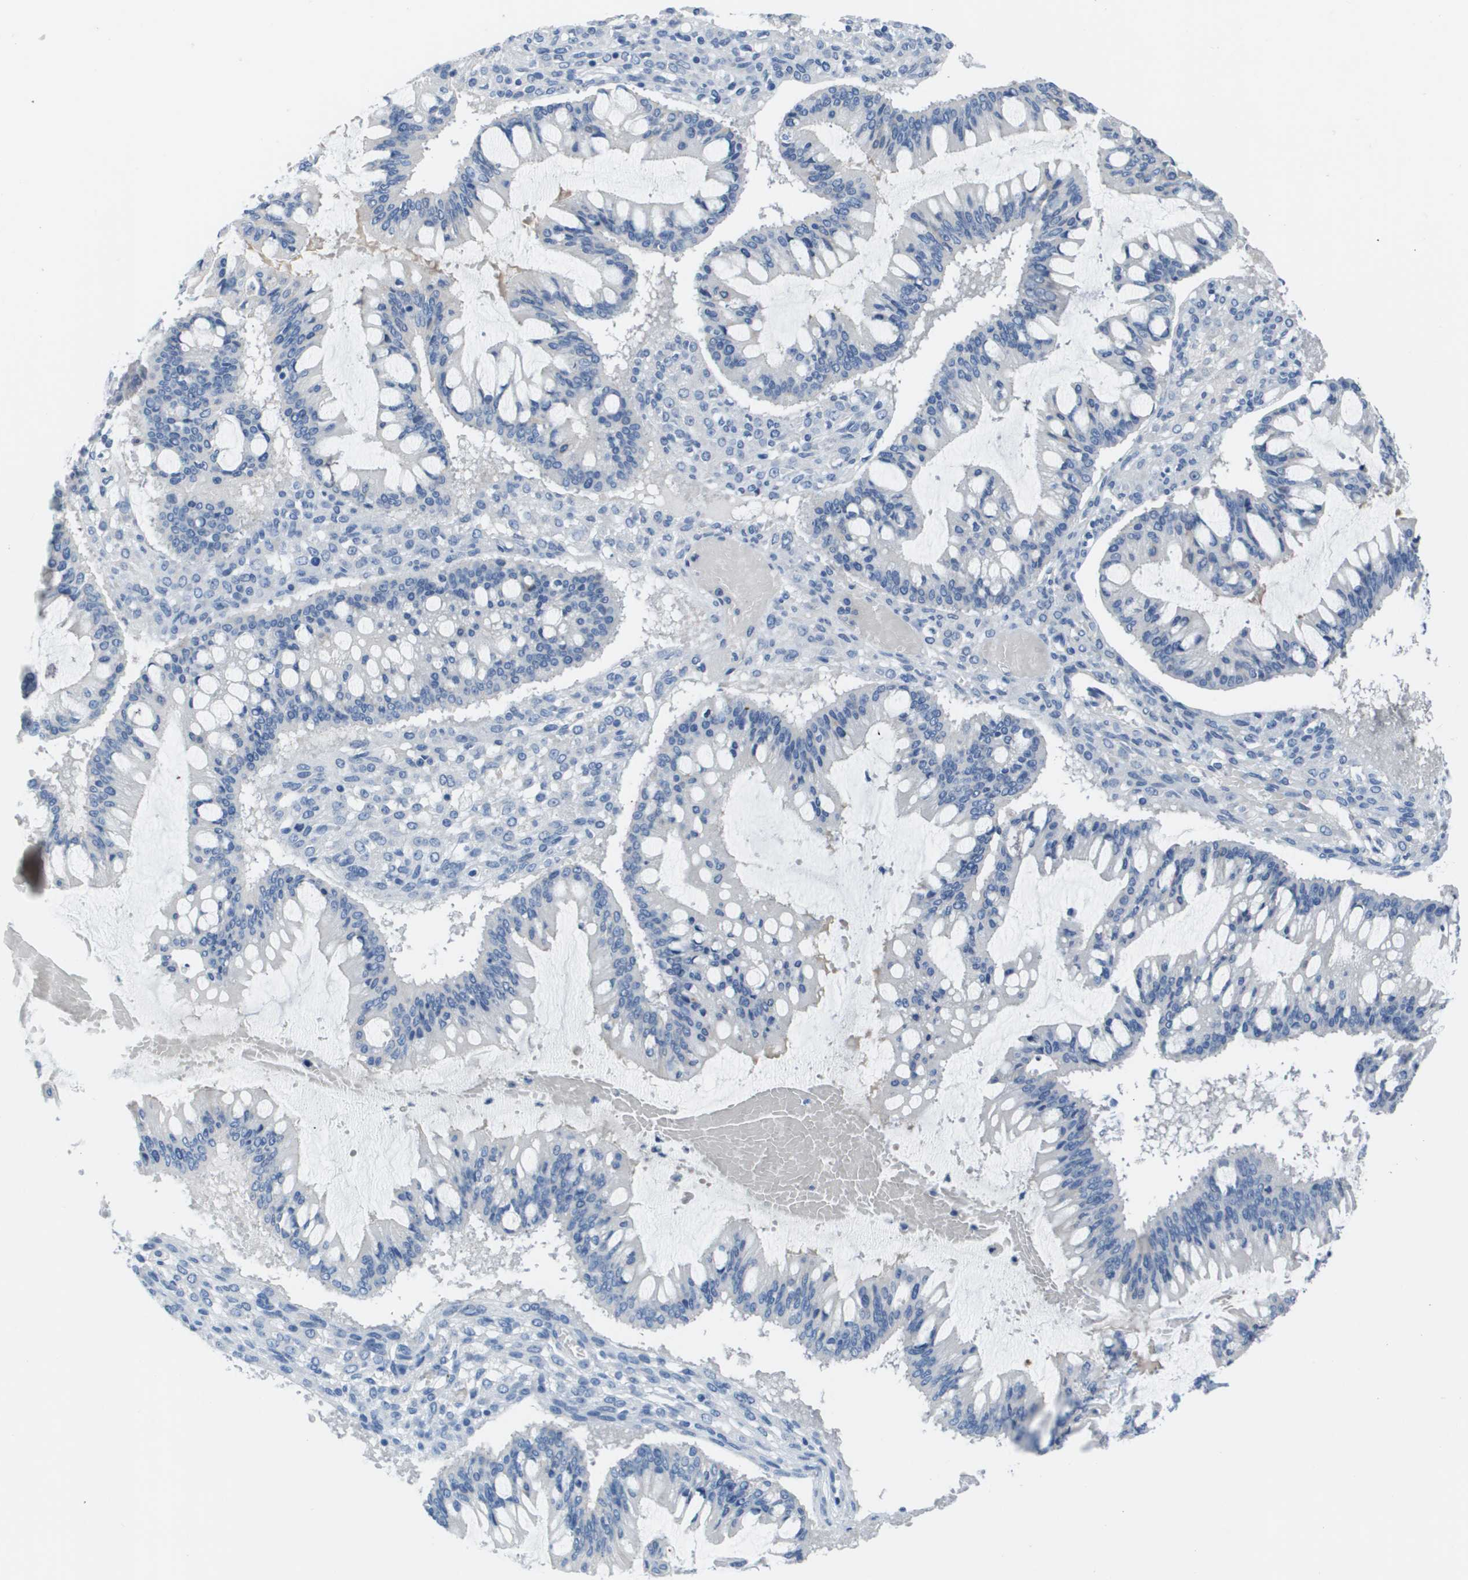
{"staining": {"intensity": "negative", "quantity": "none", "location": "none"}, "tissue": "ovarian cancer", "cell_type": "Tumor cells", "image_type": "cancer", "snomed": [{"axis": "morphology", "description": "Cystadenocarcinoma, mucinous, NOS"}, {"axis": "topography", "description": "Ovary"}], "caption": "Ovarian cancer was stained to show a protein in brown. There is no significant expression in tumor cells.", "gene": "NCS1", "patient": {"sex": "female", "age": 73}}